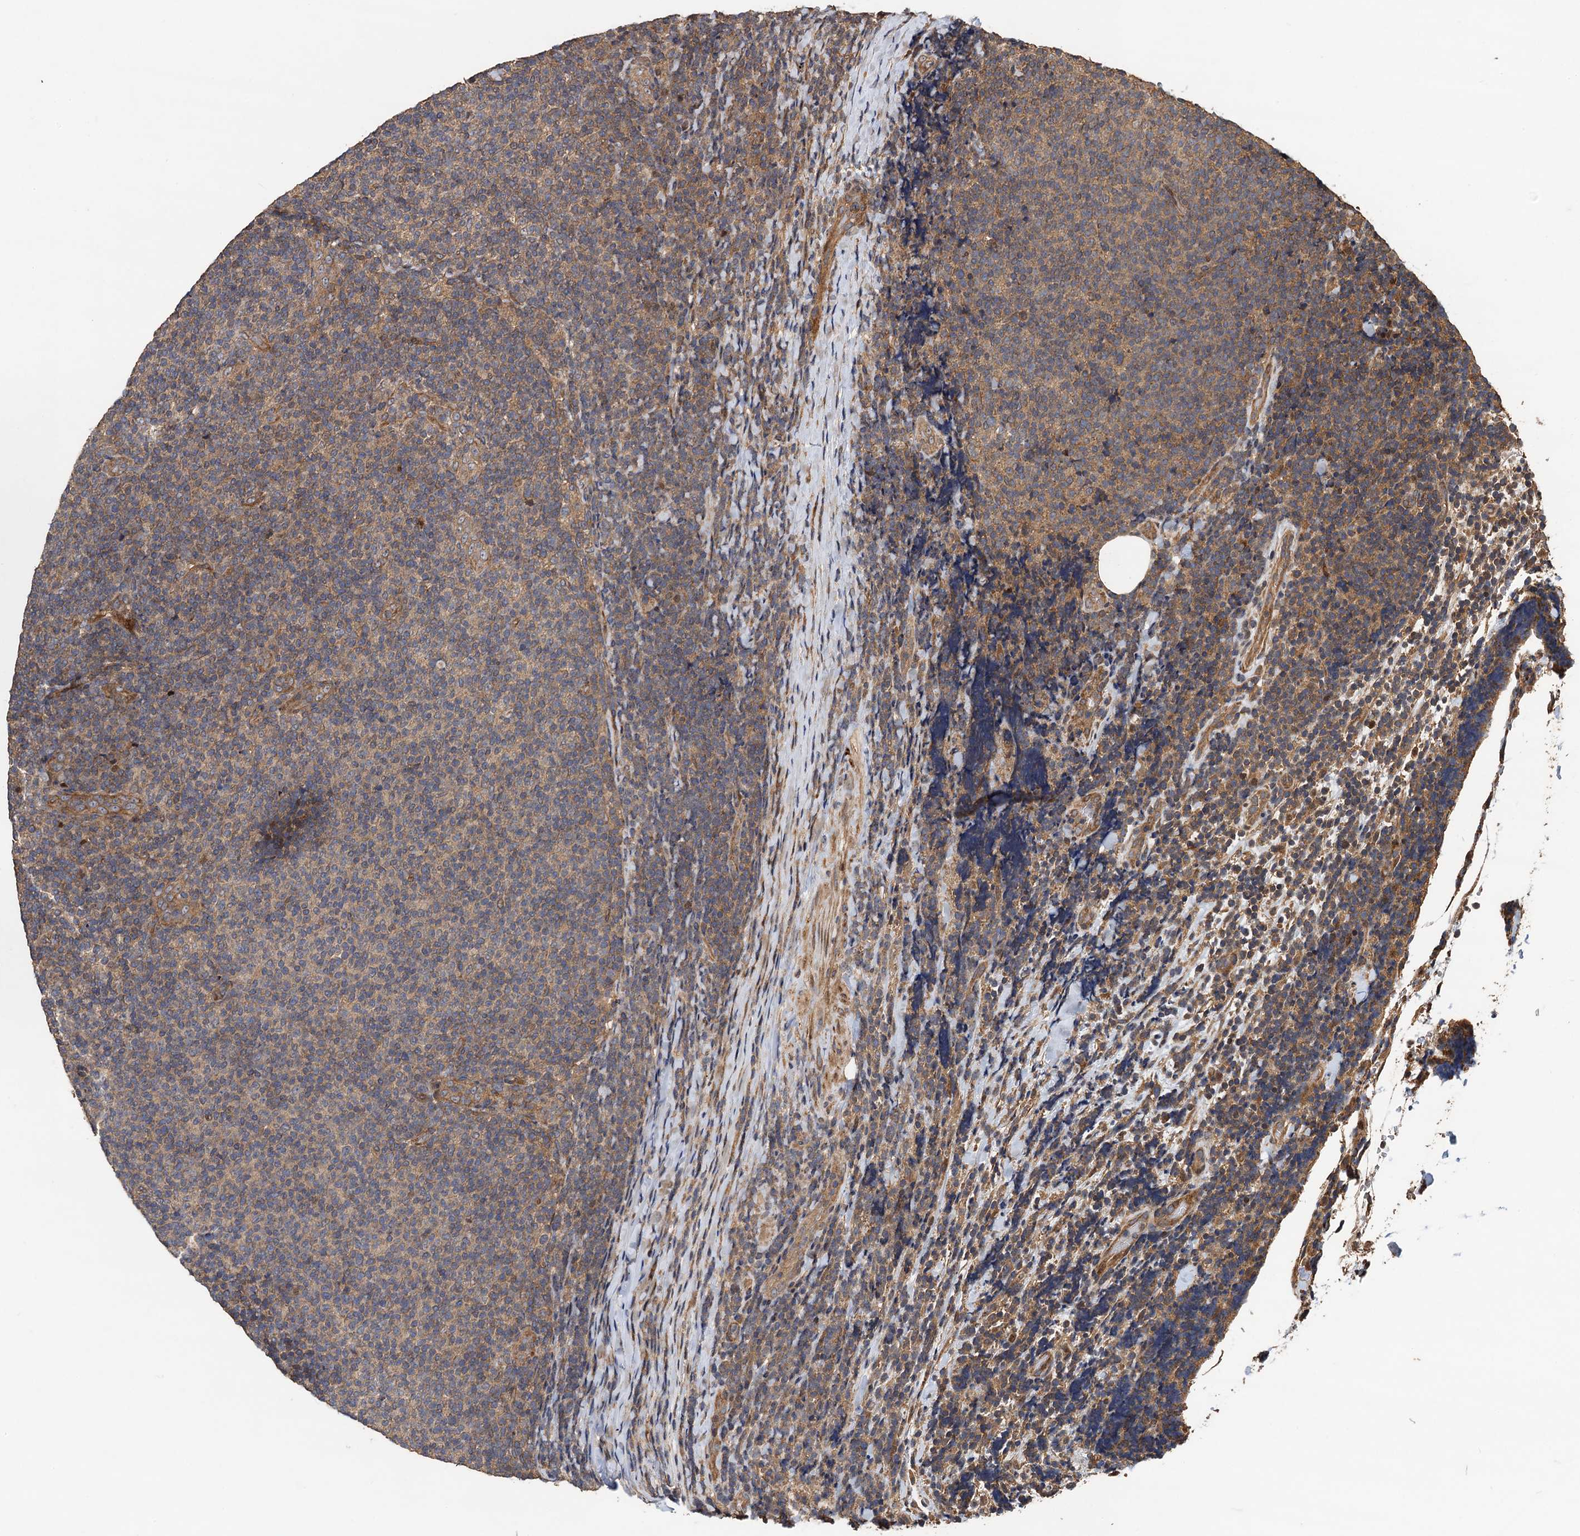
{"staining": {"intensity": "weak", "quantity": ">75%", "location": "cytoplasmic/membranous"}, "tissue": "lymphoma", "cell_type": "Tumor cells", "image_type": "cancer", "snomed": [{"axis": "morphology", "description": "Malignant lymphoma, non-Hodgkin's type, Low grade"}, {"axis": "topography", "description": "Lymph node"}], "caption": "Malignant lymphoma, non-Hodgkin's type (low-grade) tissue exhibits weak cytoplasmic/membranous expression in approximately >75% of tumor cells, visualized by immunohistochemistry.", "gene": "TMEM39B", "patient": {"sex": "male", "age": 66}}